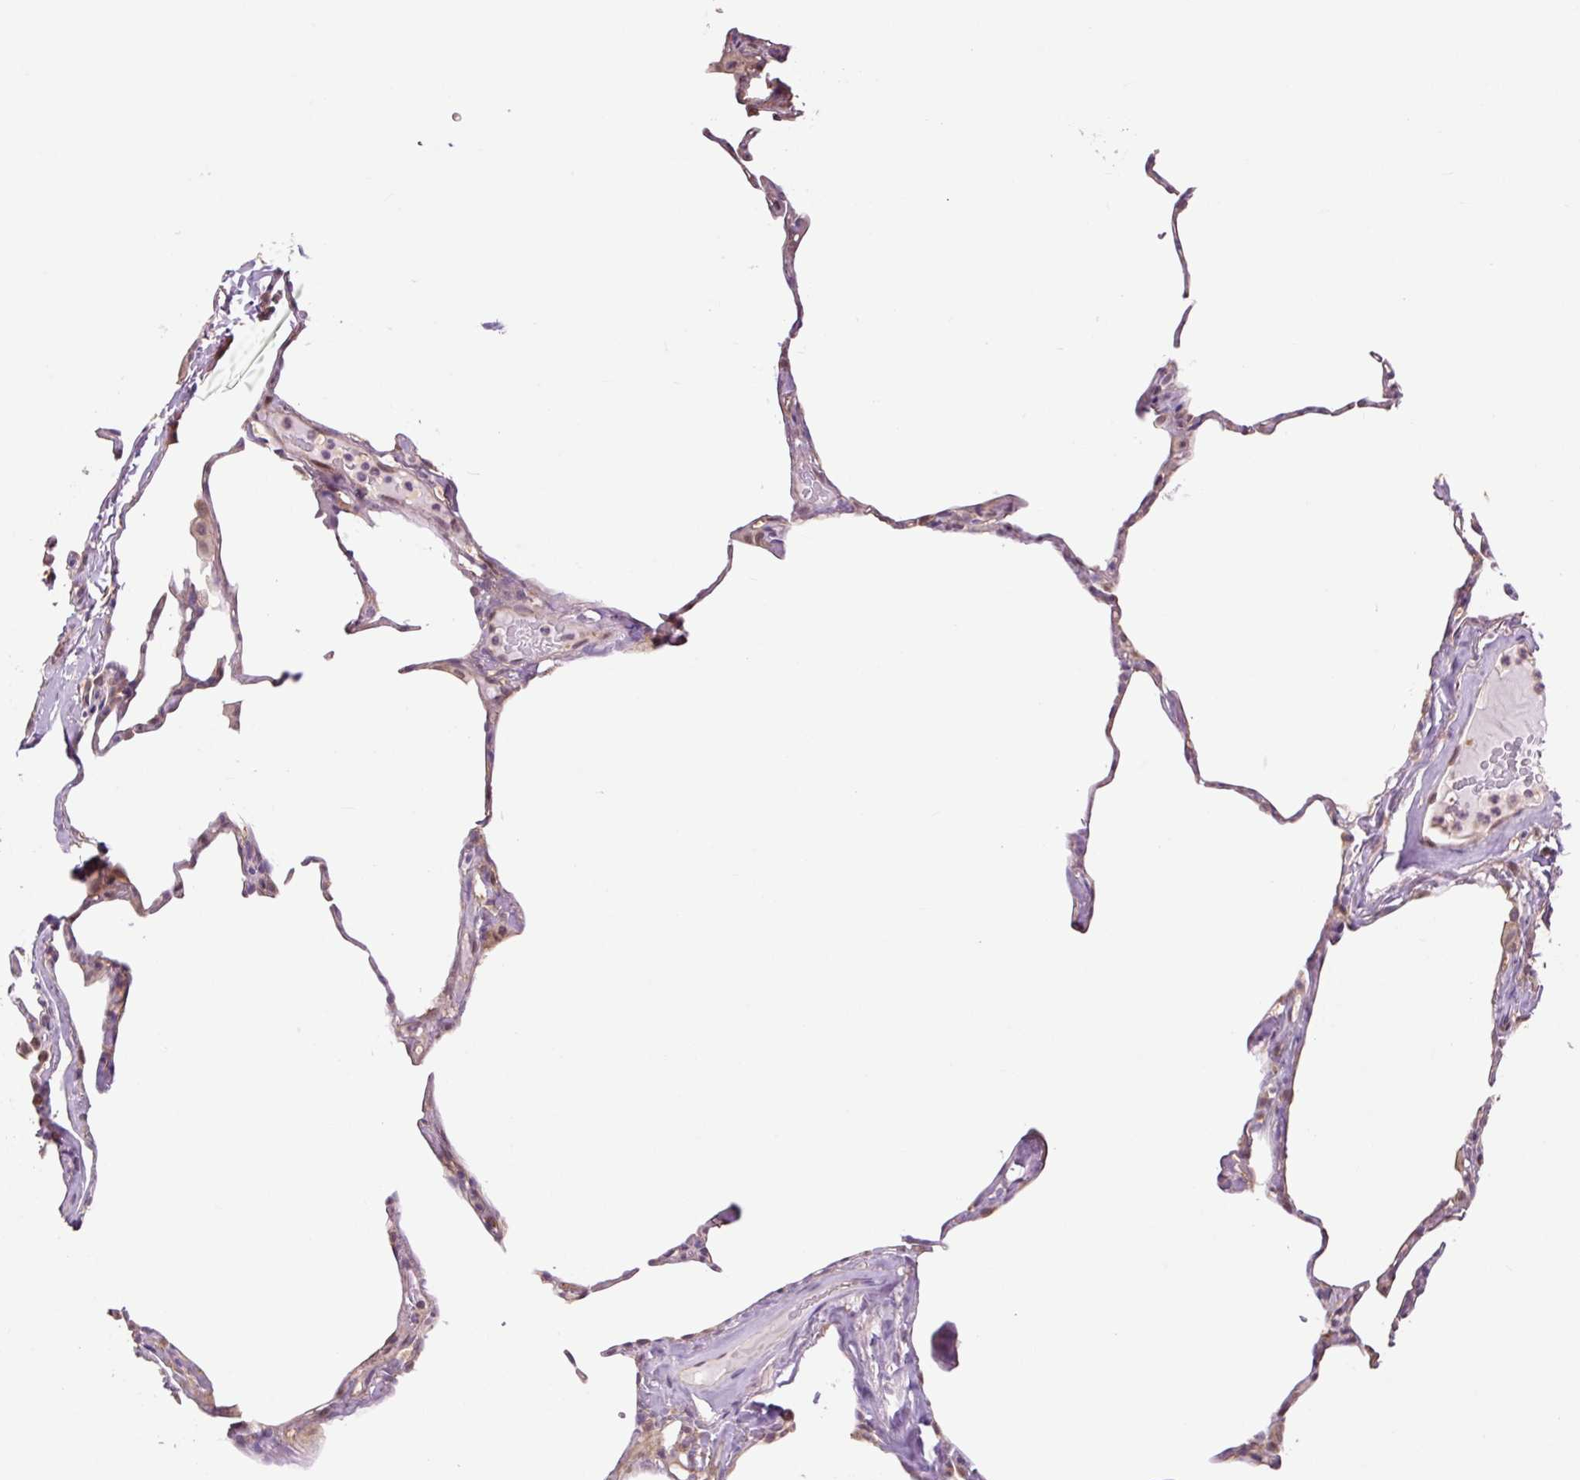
{"staining": {"intensity": "moderate", "quantity": "25%-75%", "location": "cytoplasmic/membranous,nuclear"}, "tissue": "lung", "cell_type": "Alveolar cells", "image_type": "normal", "snomed": [{"axis": "morphology", "description": "Normal tissue, NOS"}, {"axis": "topography", "description": "Lung"}], "caption": "The histopathology image shows immunohistochemical staining of unremarkable lung. There is moderate cytoplasmic/membranous,nuclear positivity is identified in about 25%-75% of alveolar cells.", "gene": "TPT1", "patient": {"sex": "male", "age": 65}}